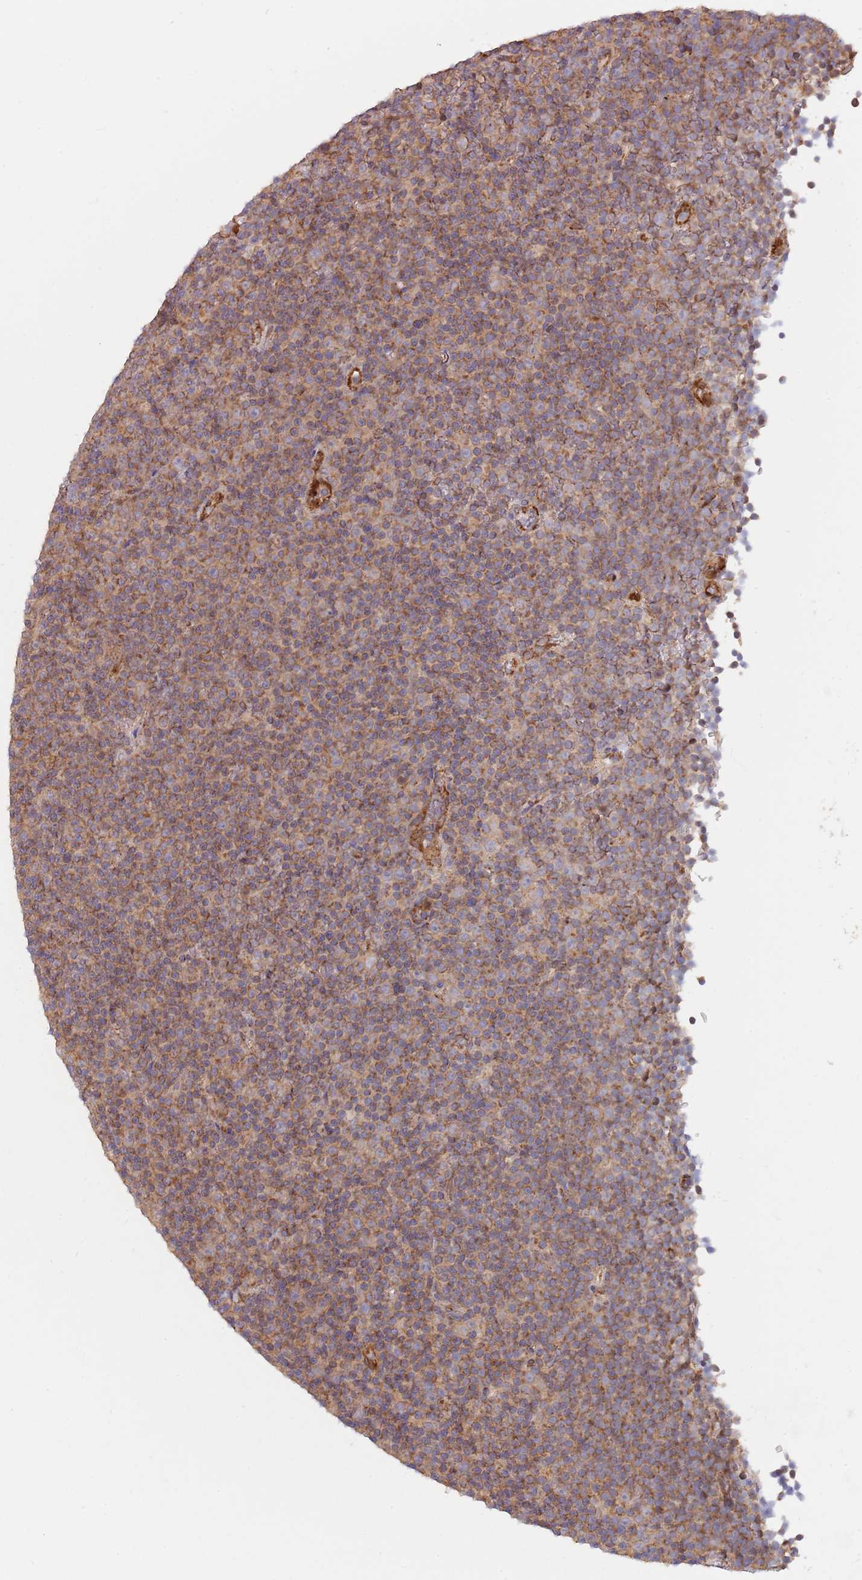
{"staining": {"intensity": "moderate", "quantity": "25%-75%", "location": "cytoplasmic/membranous"}, "tissue": "lymphoma", "cell_type": "Tumor cells", "image_type": "cancer", "snomed": [{"axis": "morphology", "description": "Malignant lymphoma, non-Hodgkin's type, Low grade"}, {"axis": "topography", "description": "Lymph node"}], "caption": "Tumor cells display medium levels of moderate cytoplasmic/membranous expression in about 25%-75% of cells in low-grade malignant lymphoma, non-Hodgkin's type. The protein is stained brown, and the nuclei are stained in blue (DAB IHC with brightfield microscopy, high magnification).", "gene": "GUK1", "patient": {"sex": "female", "age": 67}}